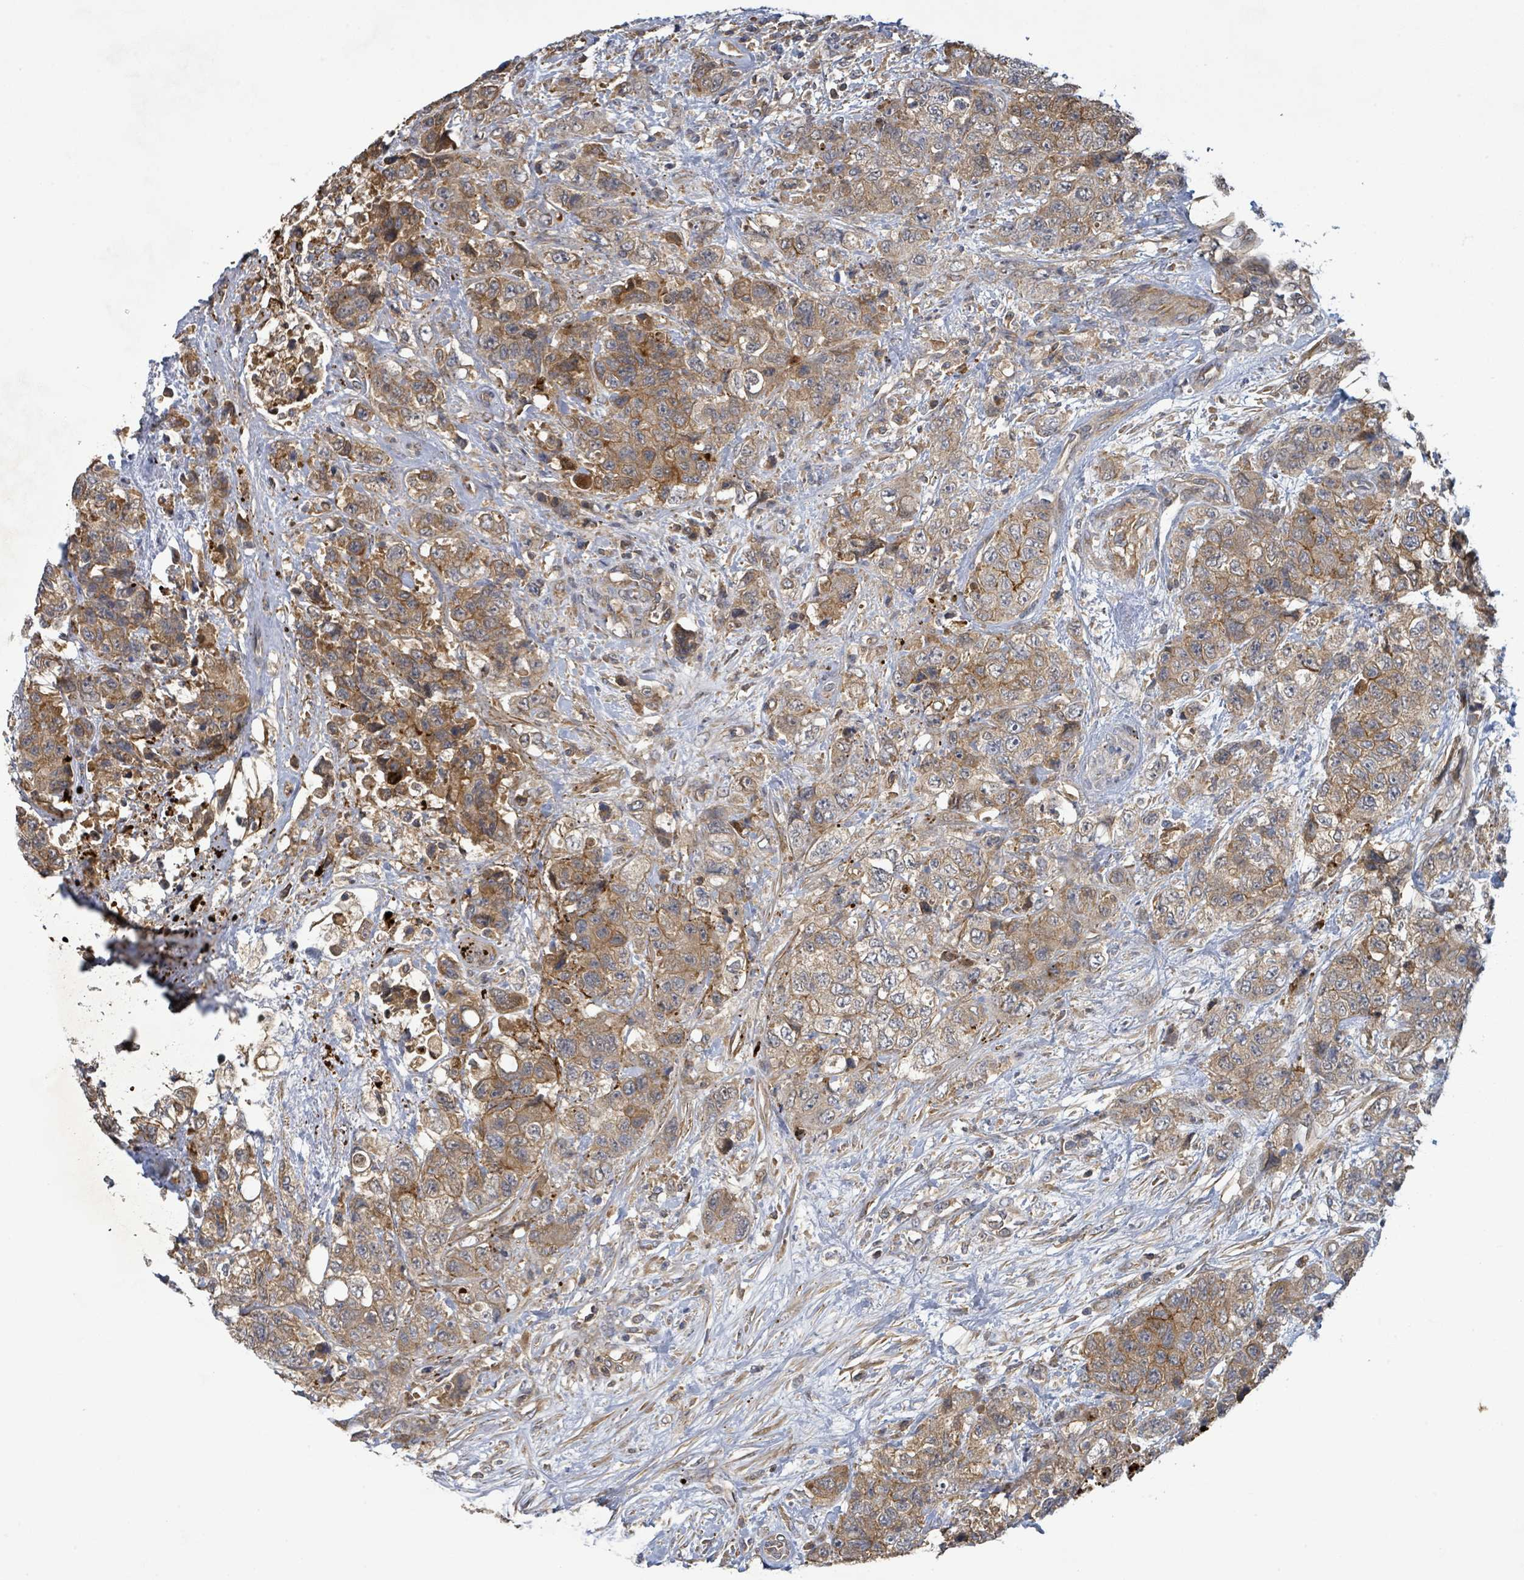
{"staining": {"intensity": "weak", "quantity": ">75%", "location": "cytoplasmic/membranous"}, "tissue": "urothelial cancer", "cell_type": "Tumor cells", "image_type": "cancer", "snomed": [{"axis": "morphology", "description": "Urothelial carcinoma, High grade"}, {"axis": "topography", "description": "Urinary bladder"}], "caption": "IHC histopathology image of neoplastic tissue: human urothelial cancer stained using IHC displays low levels of weak protein expression localized specifically in the cytoplasmic/membranous of tumor cells, appearing as a cytoplasmic/membranous brown color.", "gene": "STARD4", "patient": {"sex": "female", "age": 78}}